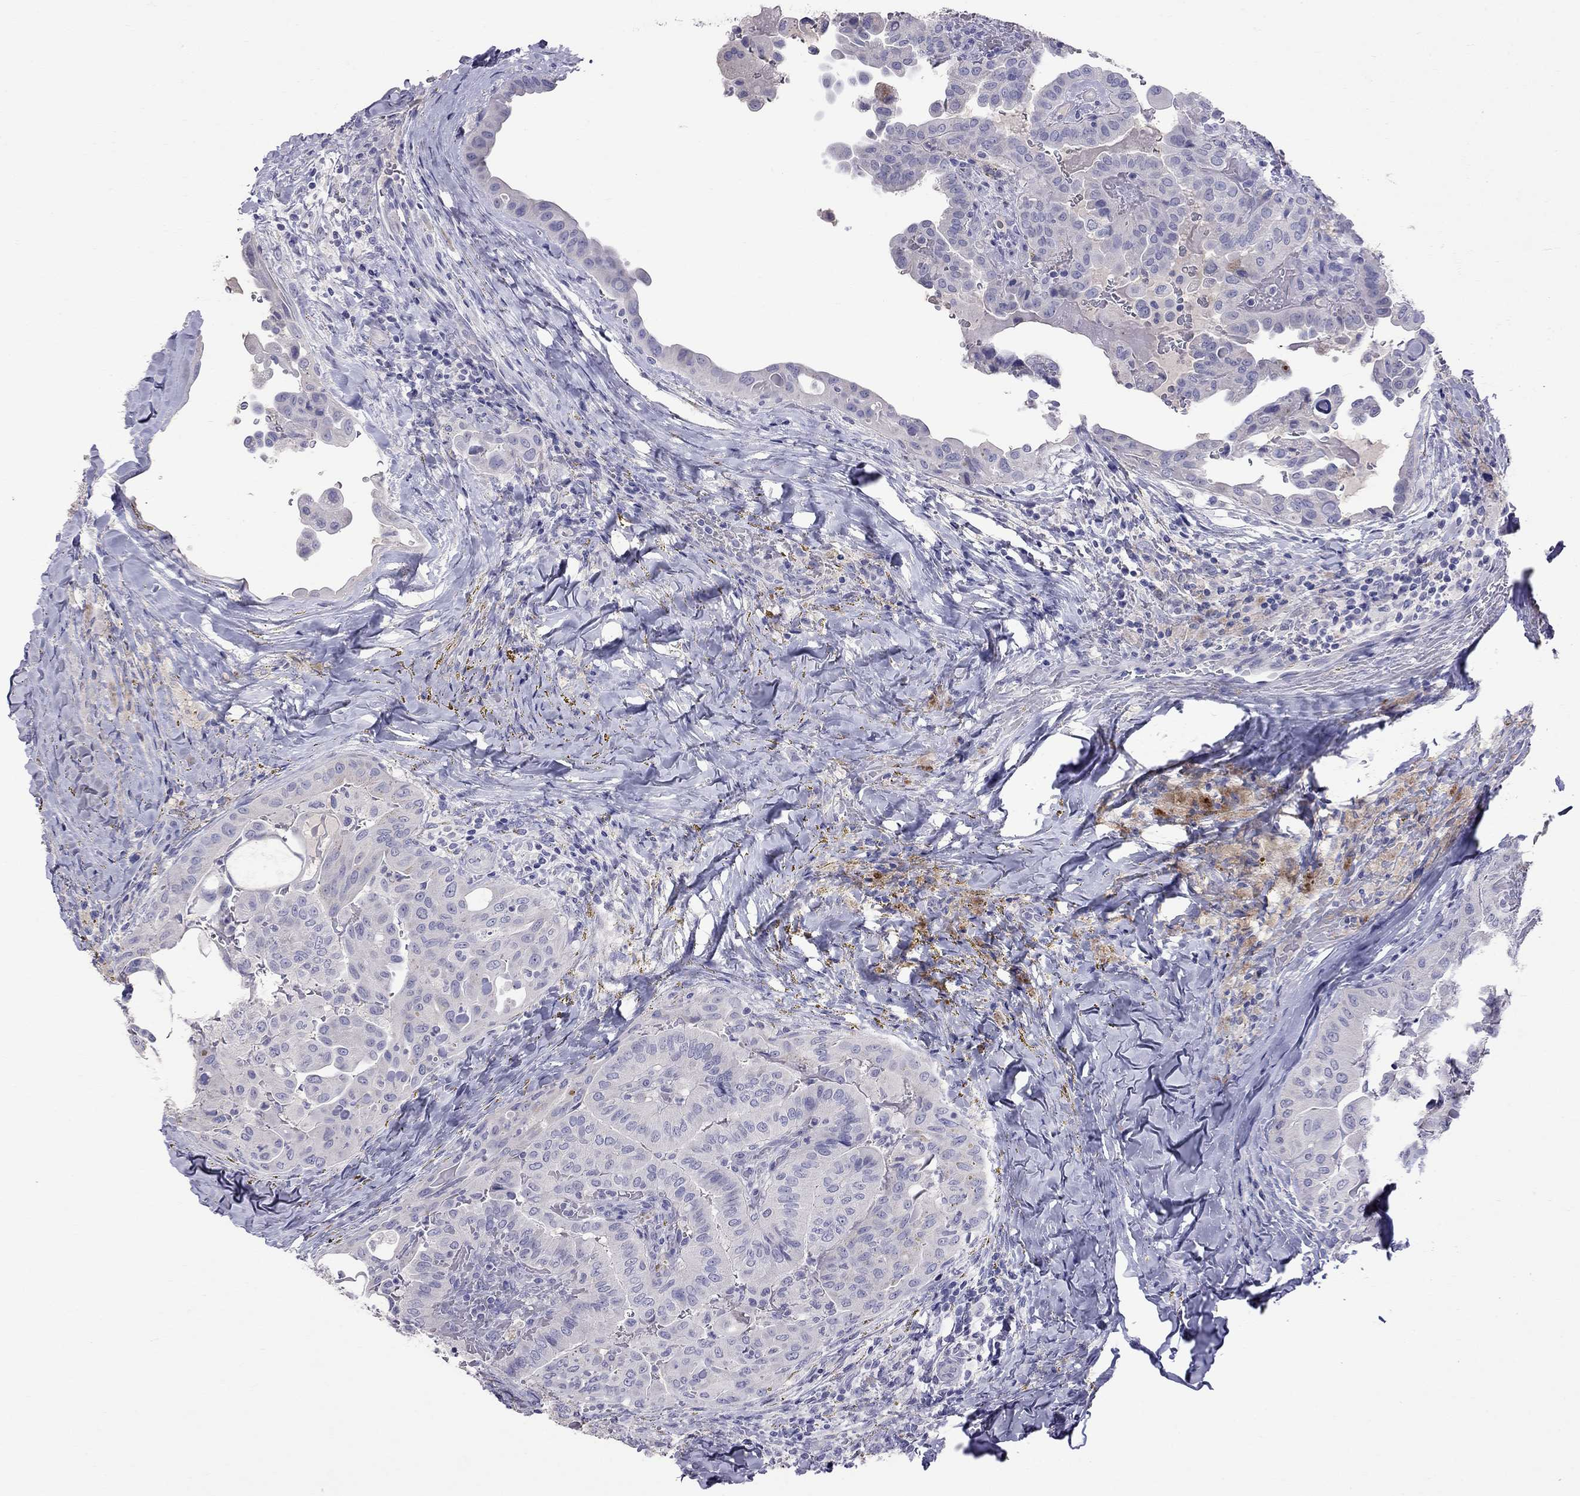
{"staining": {"intensity": "negative", "quantity": "none", "location": "none"}, "tissue": "thyroid cancer", "cell_type": "Tumor cells", "image_type": "cancer", "snomed": [{"axis": "morphology", "description": "Papillary adenocarcinoma, NOS"}, {"axis": "topography", "description": "Thyroid gland"}], "caption": "High power microscopy micrograph of an immunohistochemistry (IHC) histopathology image of papillary adenocarcinoma (thyroid), revealing no significant positivity in tumor cells.", "gene": "CFAP91", "patient": {"sex": "female", "age": 68}}